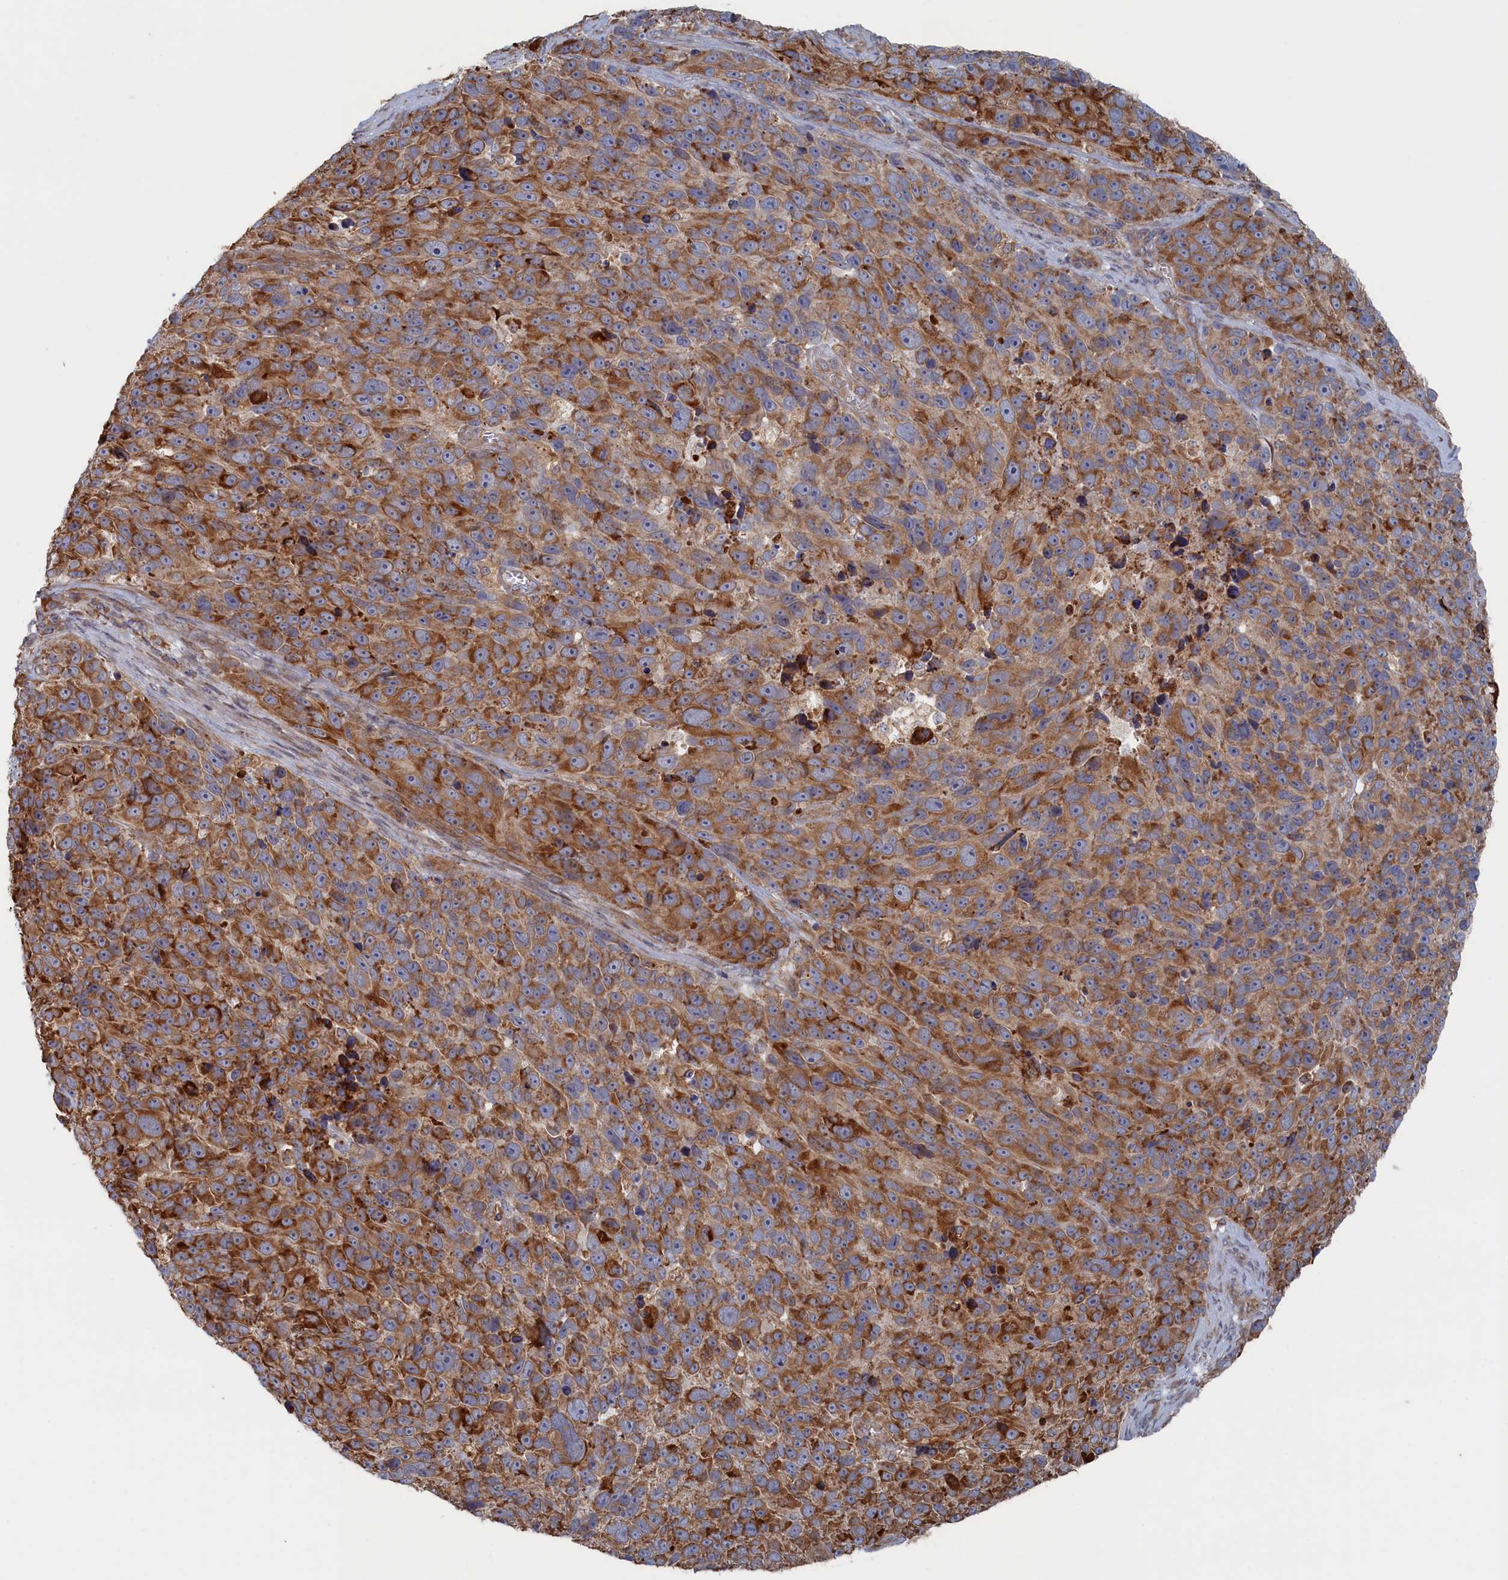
{"staining": {"intensity": "strong", "quantity": "25%-75%", "location": "cytoplasmic/membranous"}, "tissue": "melanoma", "cell_type": "Tumor cells", "image_type": "cancer", "snomed": [{"axis": "morphology", "description": "Malignant melanoma, NOS"}, {"axis": "topography", "description": "Skin"}], "caption": "Protein expression analysis of malignant melanoma reveals strong cytoplasmic/membranous expression in approximately 25%-75% of tumor cells.", "gene": "BPIFB6", "patient": {"sex": "male", "age": 84}}